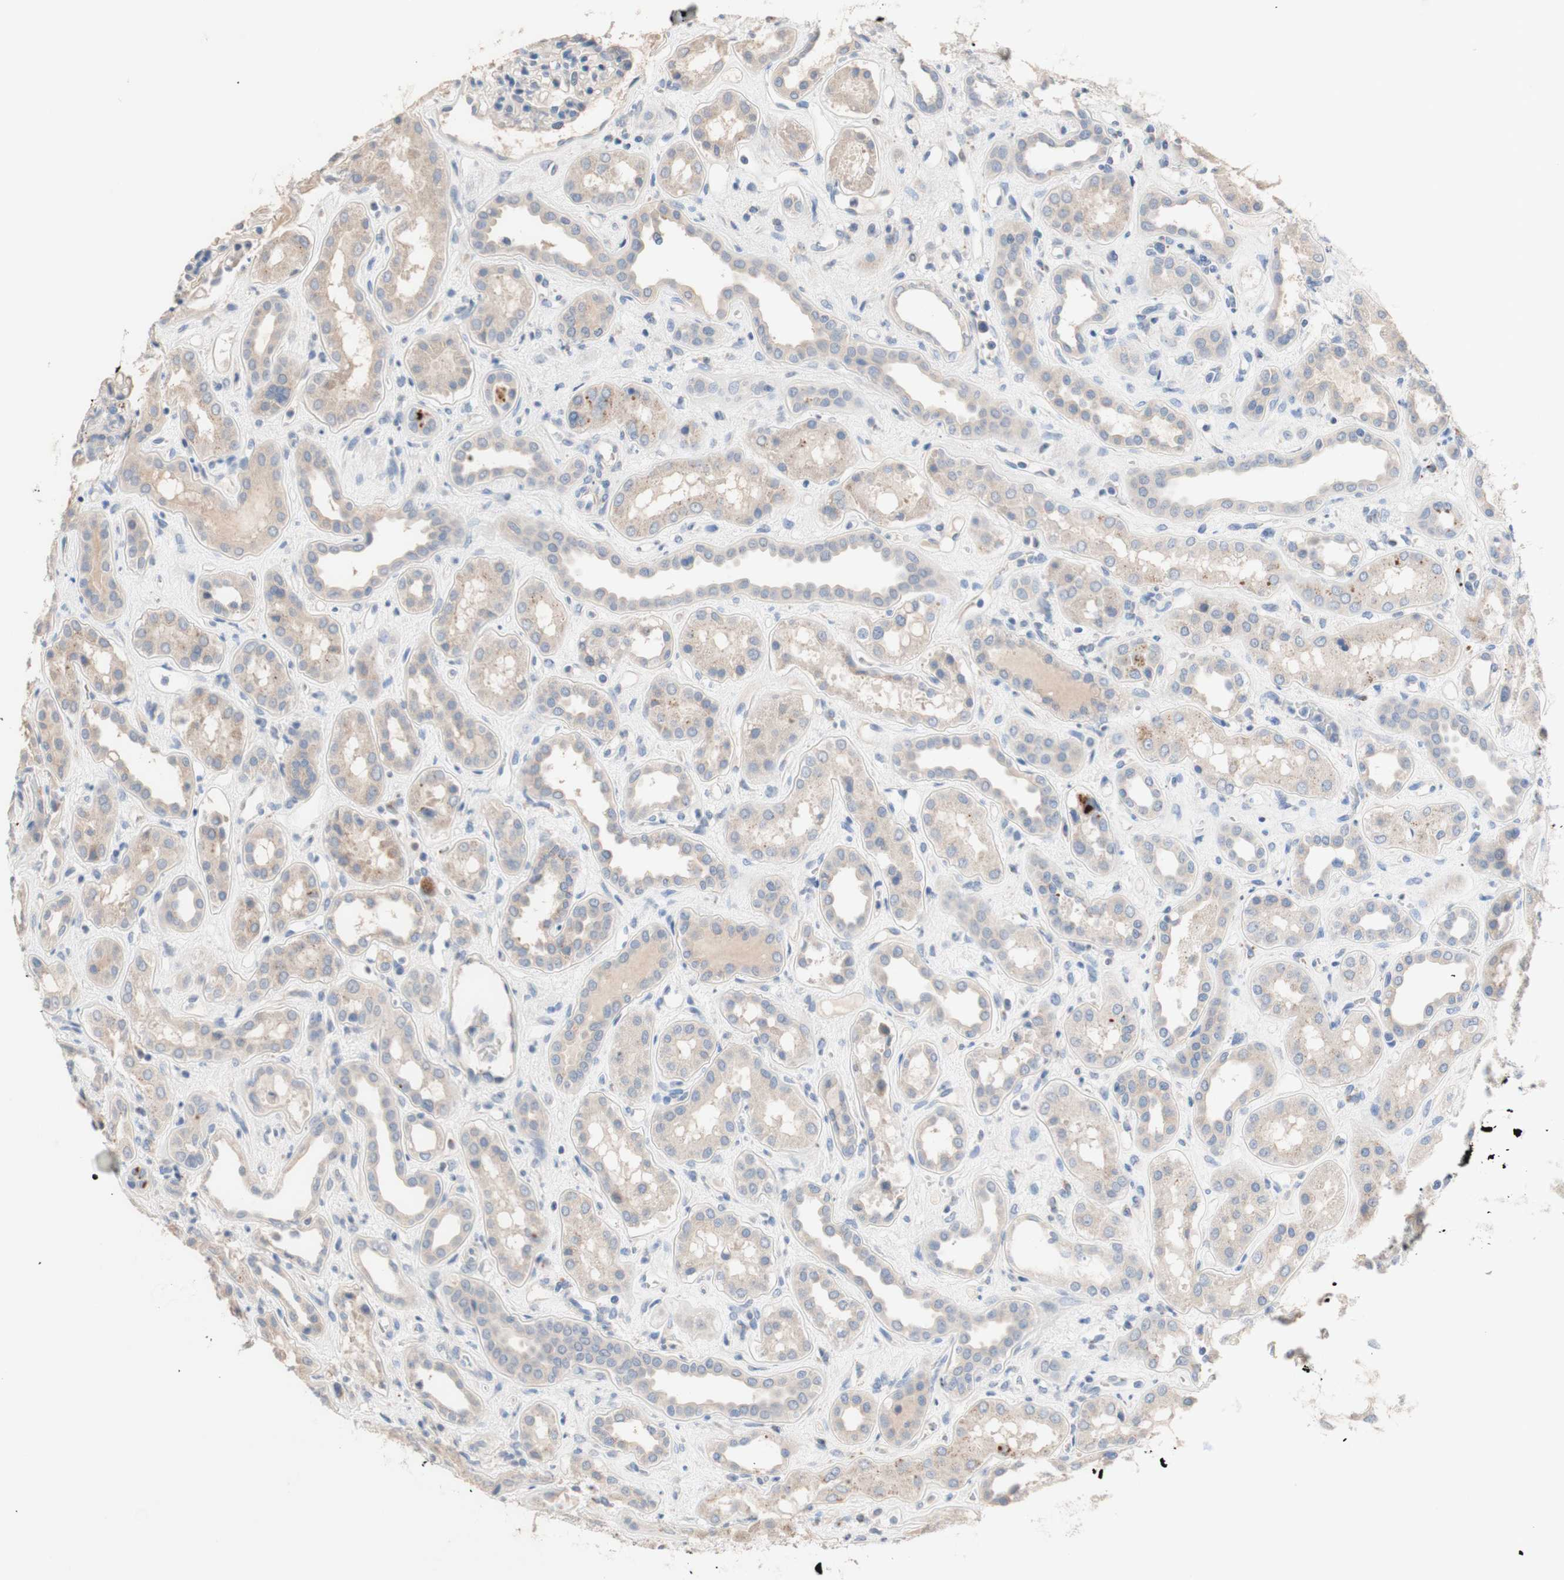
{"staining": {"intensity": "weak", "quantity": "<25%", "location": "cytoplasmic/membranous"}, "tissue": "kidney", "cell_type": "Cells in glomeruli", "image_type": "normal", "snomed": [{"axis": "morphology", "description": "Normal tissue, NOS"}, {"axis": "topography", "description": "Kidney"}], "caption": "Cells in glomeruli show no significant protein positivity in unremarkable kidney.", "gene": "CDON", "patient": {"sex": "male", "age": 59}}